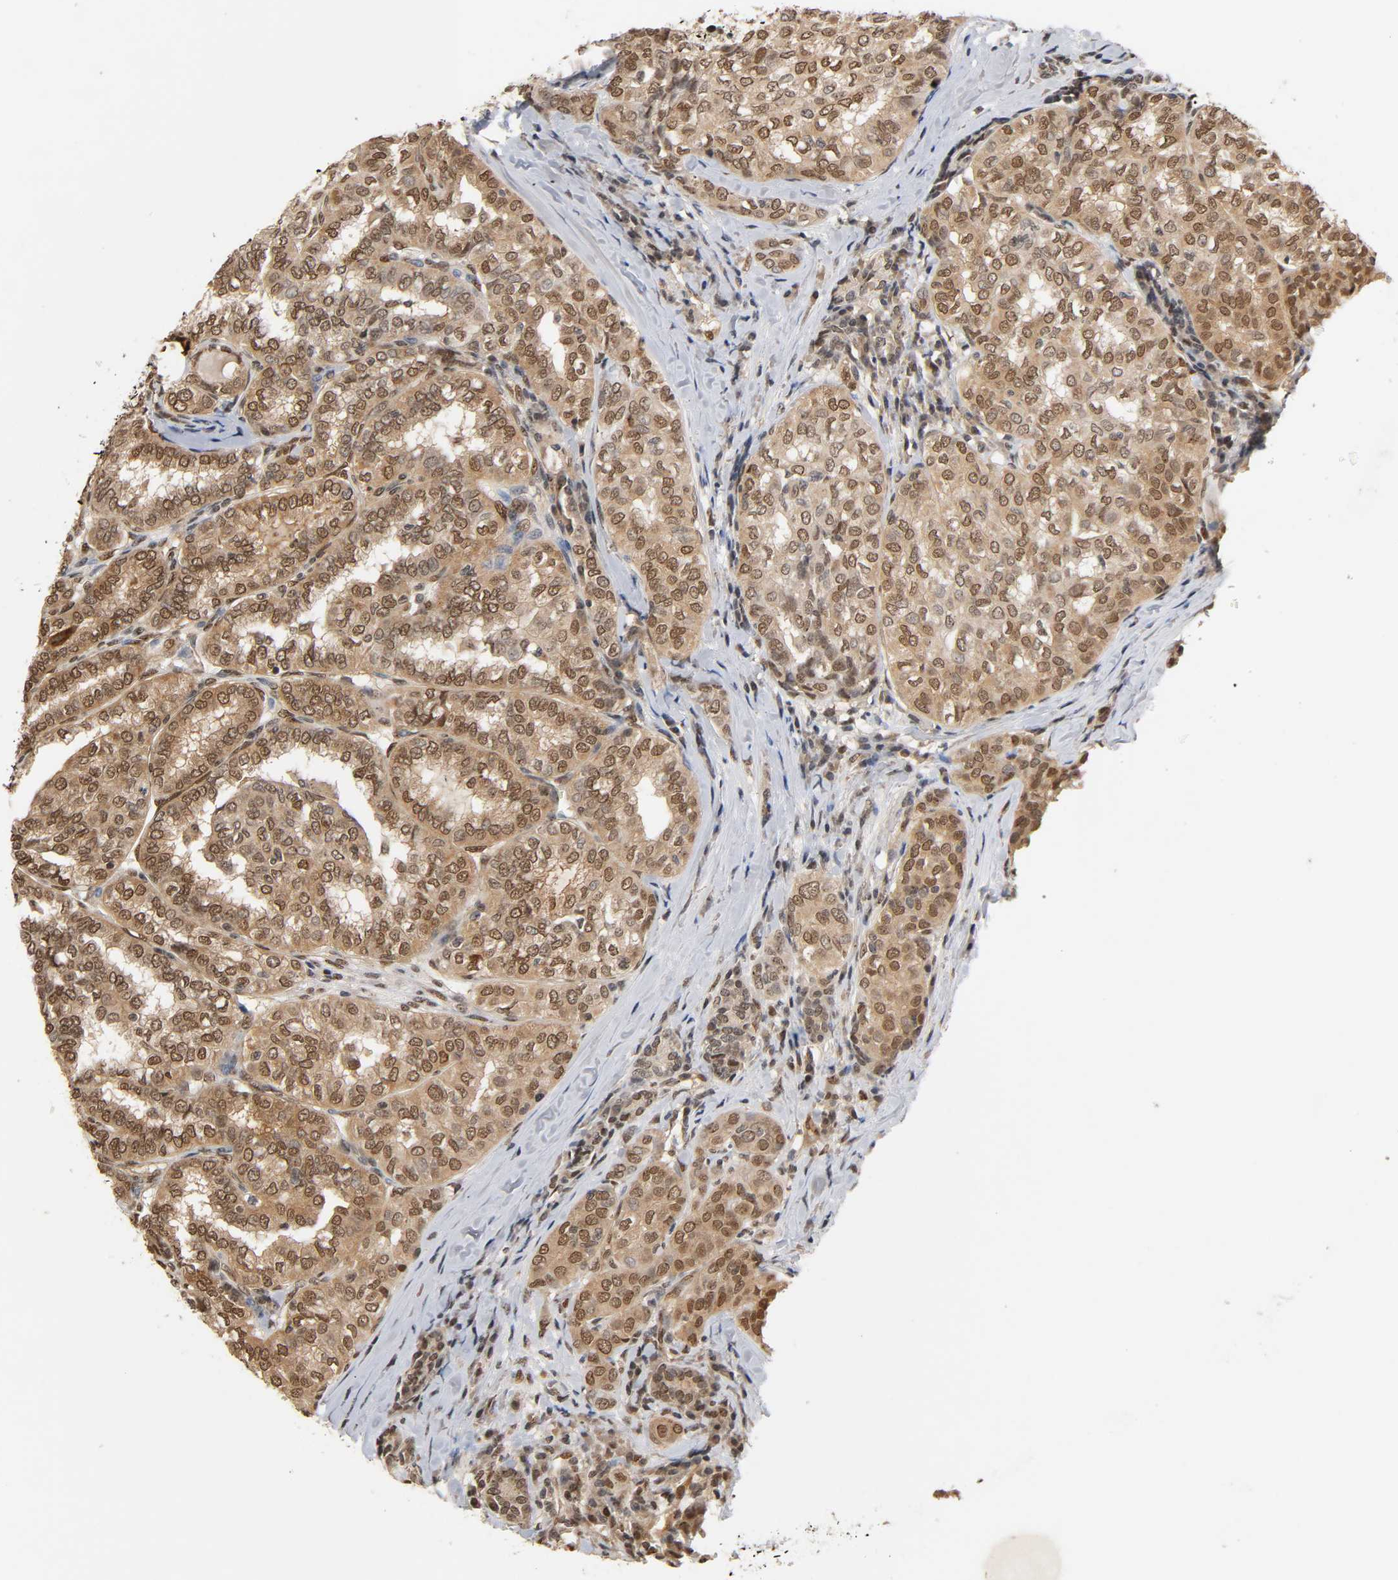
{"staining": {"intensity": "moderate", "quantity": ">75%", "location": "cytoplasmic/membranous,nuclear"}, "tissue": "thyroid cancer", "cell_type": "Tumor cells", "image_type": "cancer", "snomed": [{"axis": "morphology", "description": "Papillary adenocarcinoma, NOS"}, {"axis": "topography", "description": "Thyroid gland"}], "caption": "A brown stain shows moderate cytoplasmic/membranous and nuclear staining of a protein in human thyroid cancer (papillary adenocarcinoma) tumor cells.", "gene": "UBC", "patient": {"sex": "female", "age": 30}}